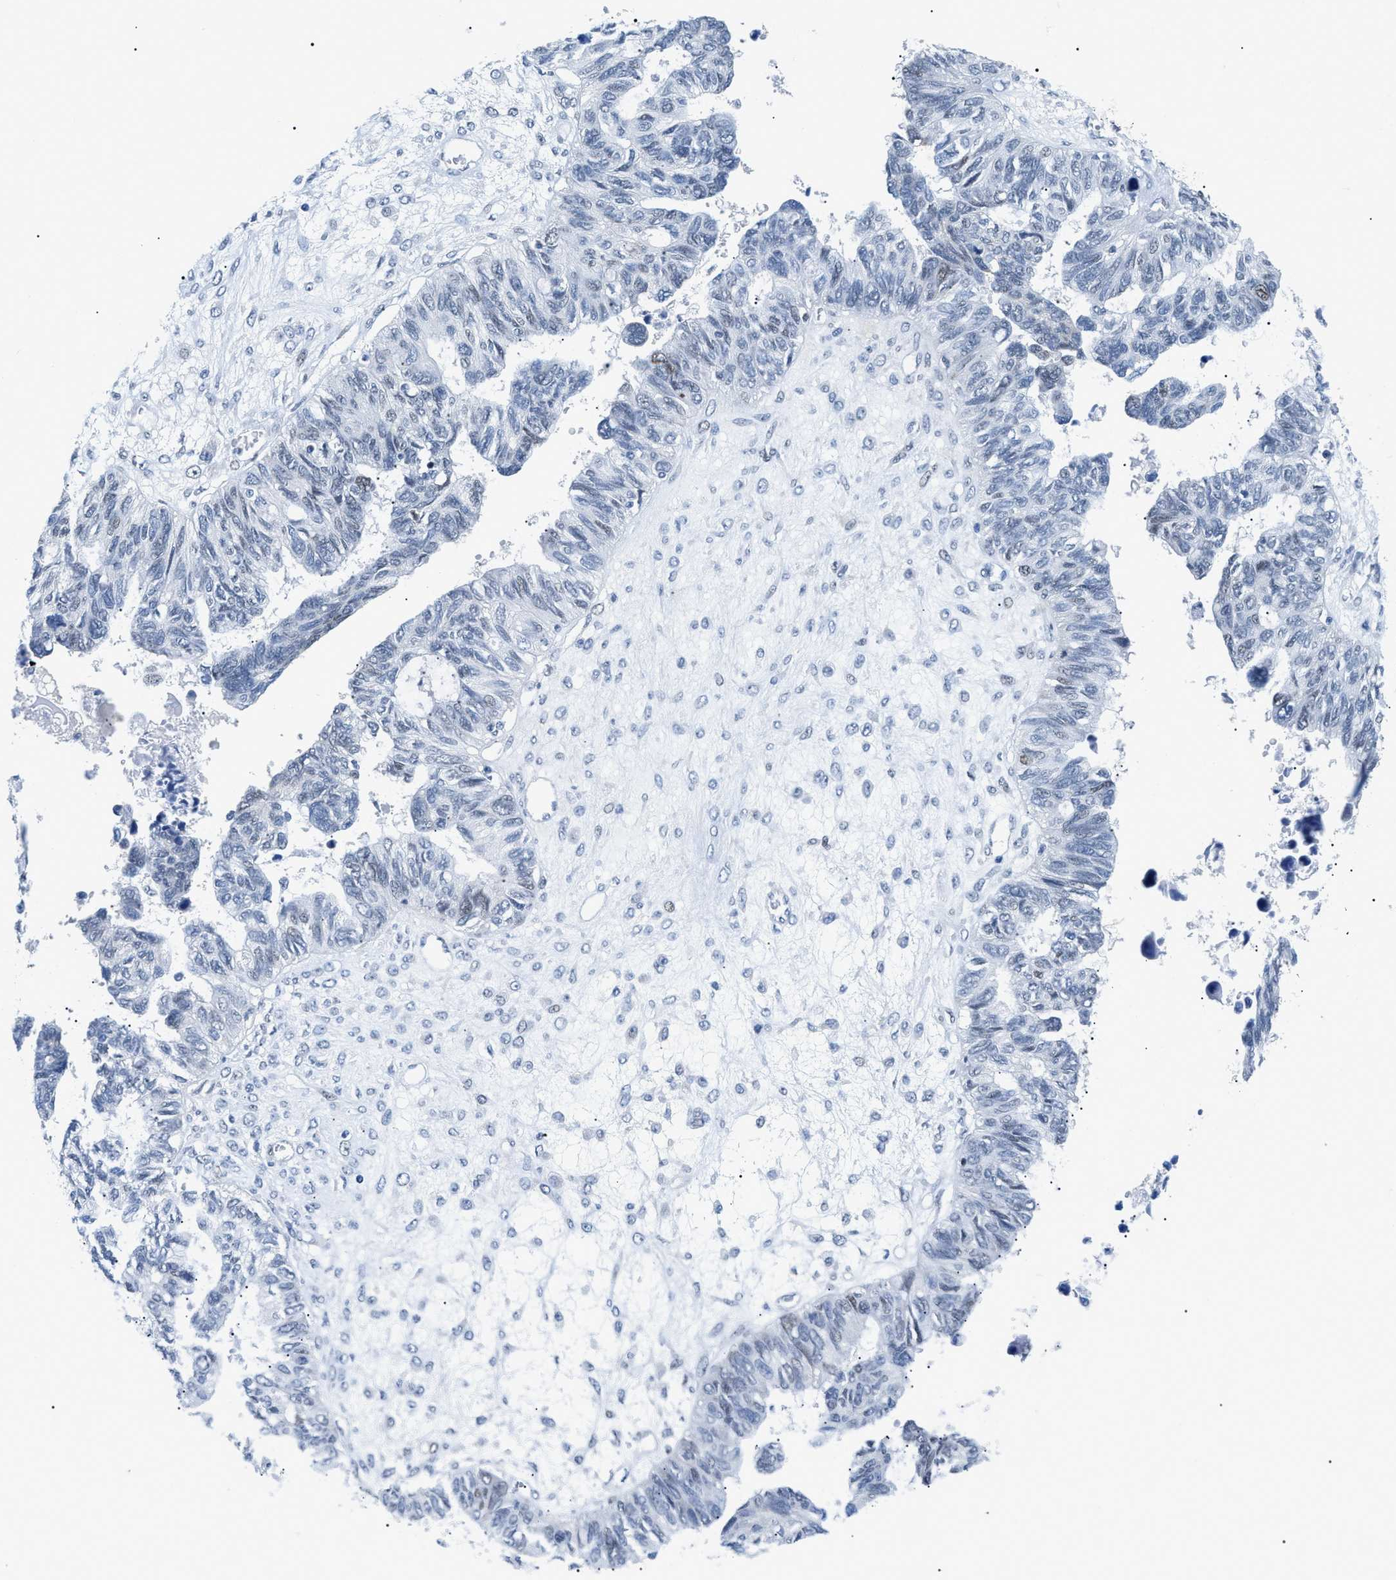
{"staining": {"intensity": "weak", "quantity": "<25%", "location": "nuclear"}, "tissue": "ovarian cancer", "cell_type": "Tumor cells", "image_type": "cancer", "snomed": [{"axis": "morphology", "description": "Cystadenocarcinoma, serous, NOS"}, {"axis": "topography", "description": "Ovary"}], "caption": "The micrograph shows no significant staining in tumor cells of serous cystadenocarcinoma (ovarian).", "gene": "SMARCC1", "patient": {"sex": "female", "age": 79}}